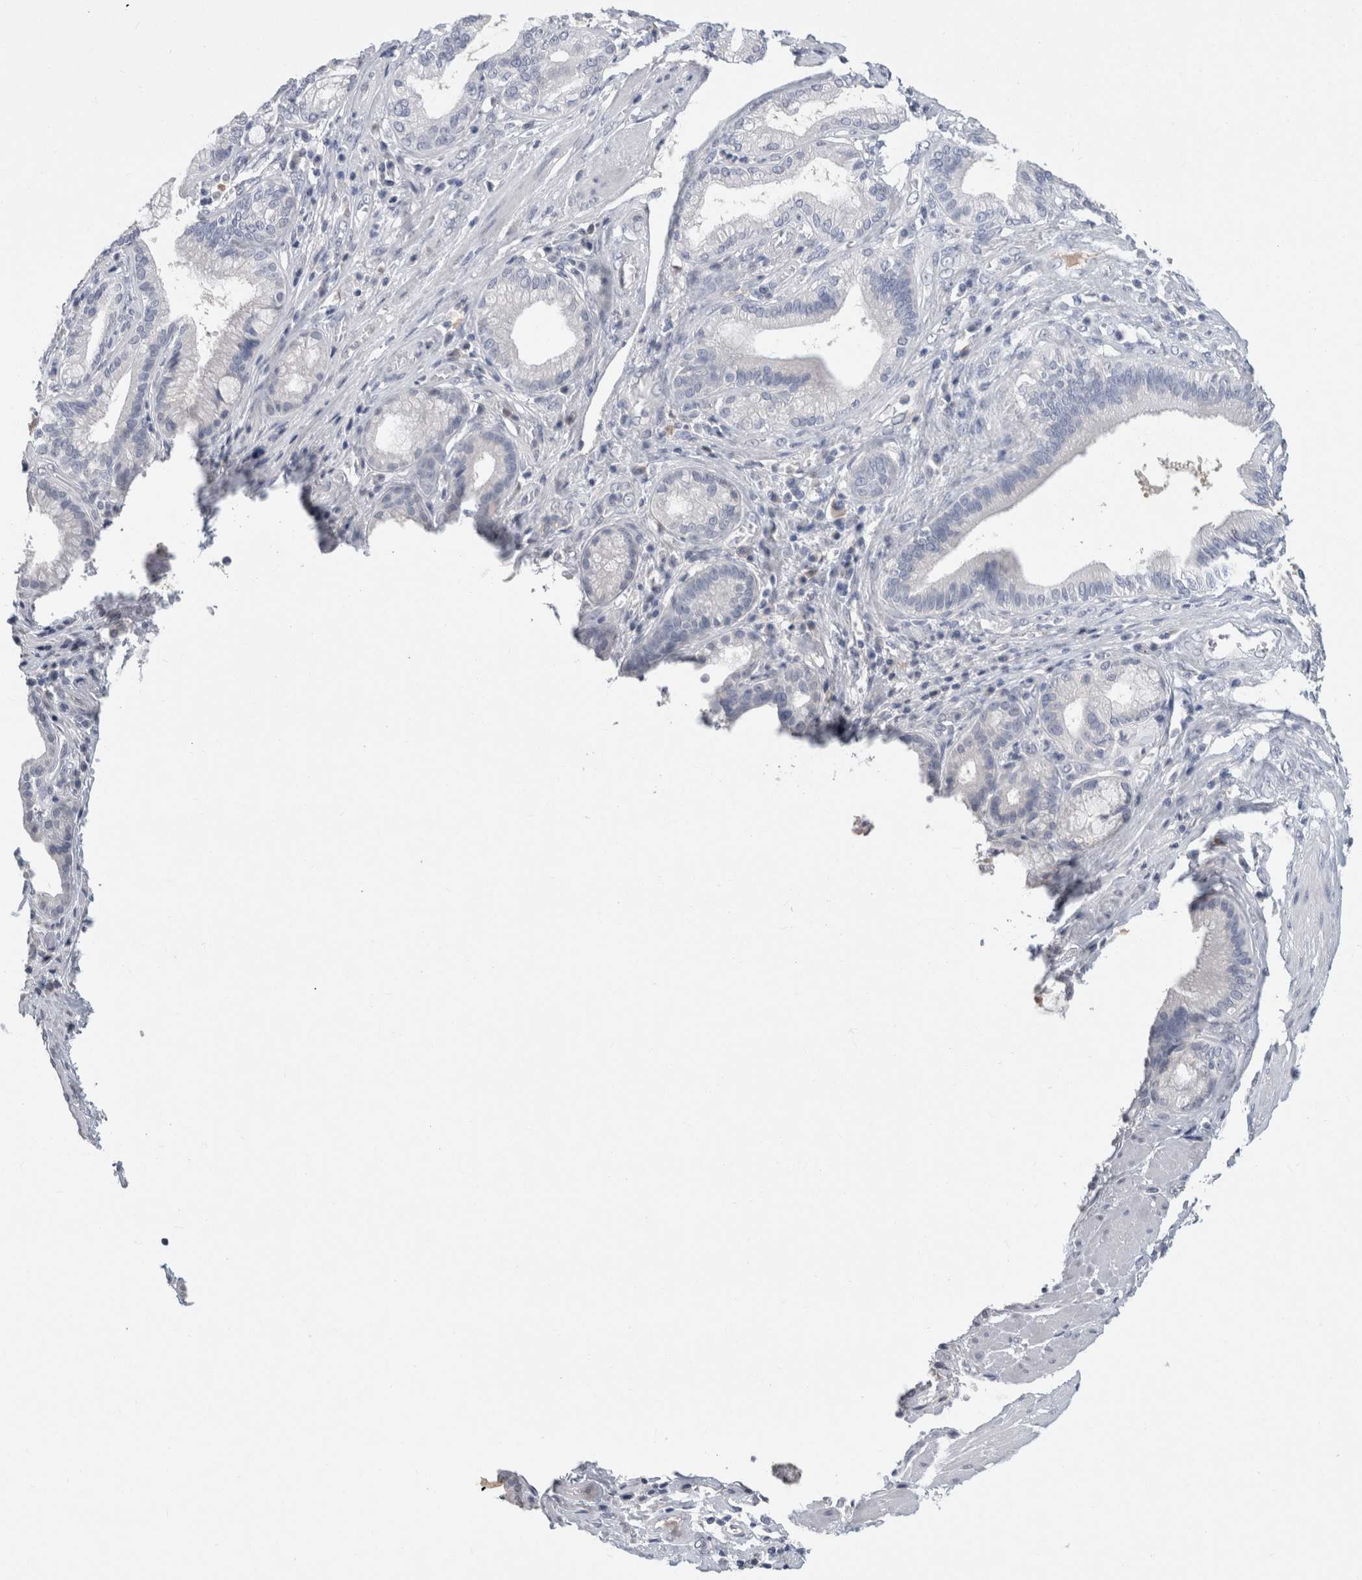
{"staining": {"intensity": "negative", "quantity": "none", "location": "none"}, "tissue": "pancreatic cancer", "cell_type": "Tumor cells", "image_type": "cancer", "snomed": [{"axis": "morphology", "description": "Adenocarcinoma, NOS"}, {"axis": "topography", "description": "Pancreas"}], "caption": "Immunohistochemistry (IHC) of human pancreatic cancer (adenocarcinoma) reveals no expression in tumor cells.", "gene": "SCGB1A1", "patient": {"sex": "female", "age": 75}}